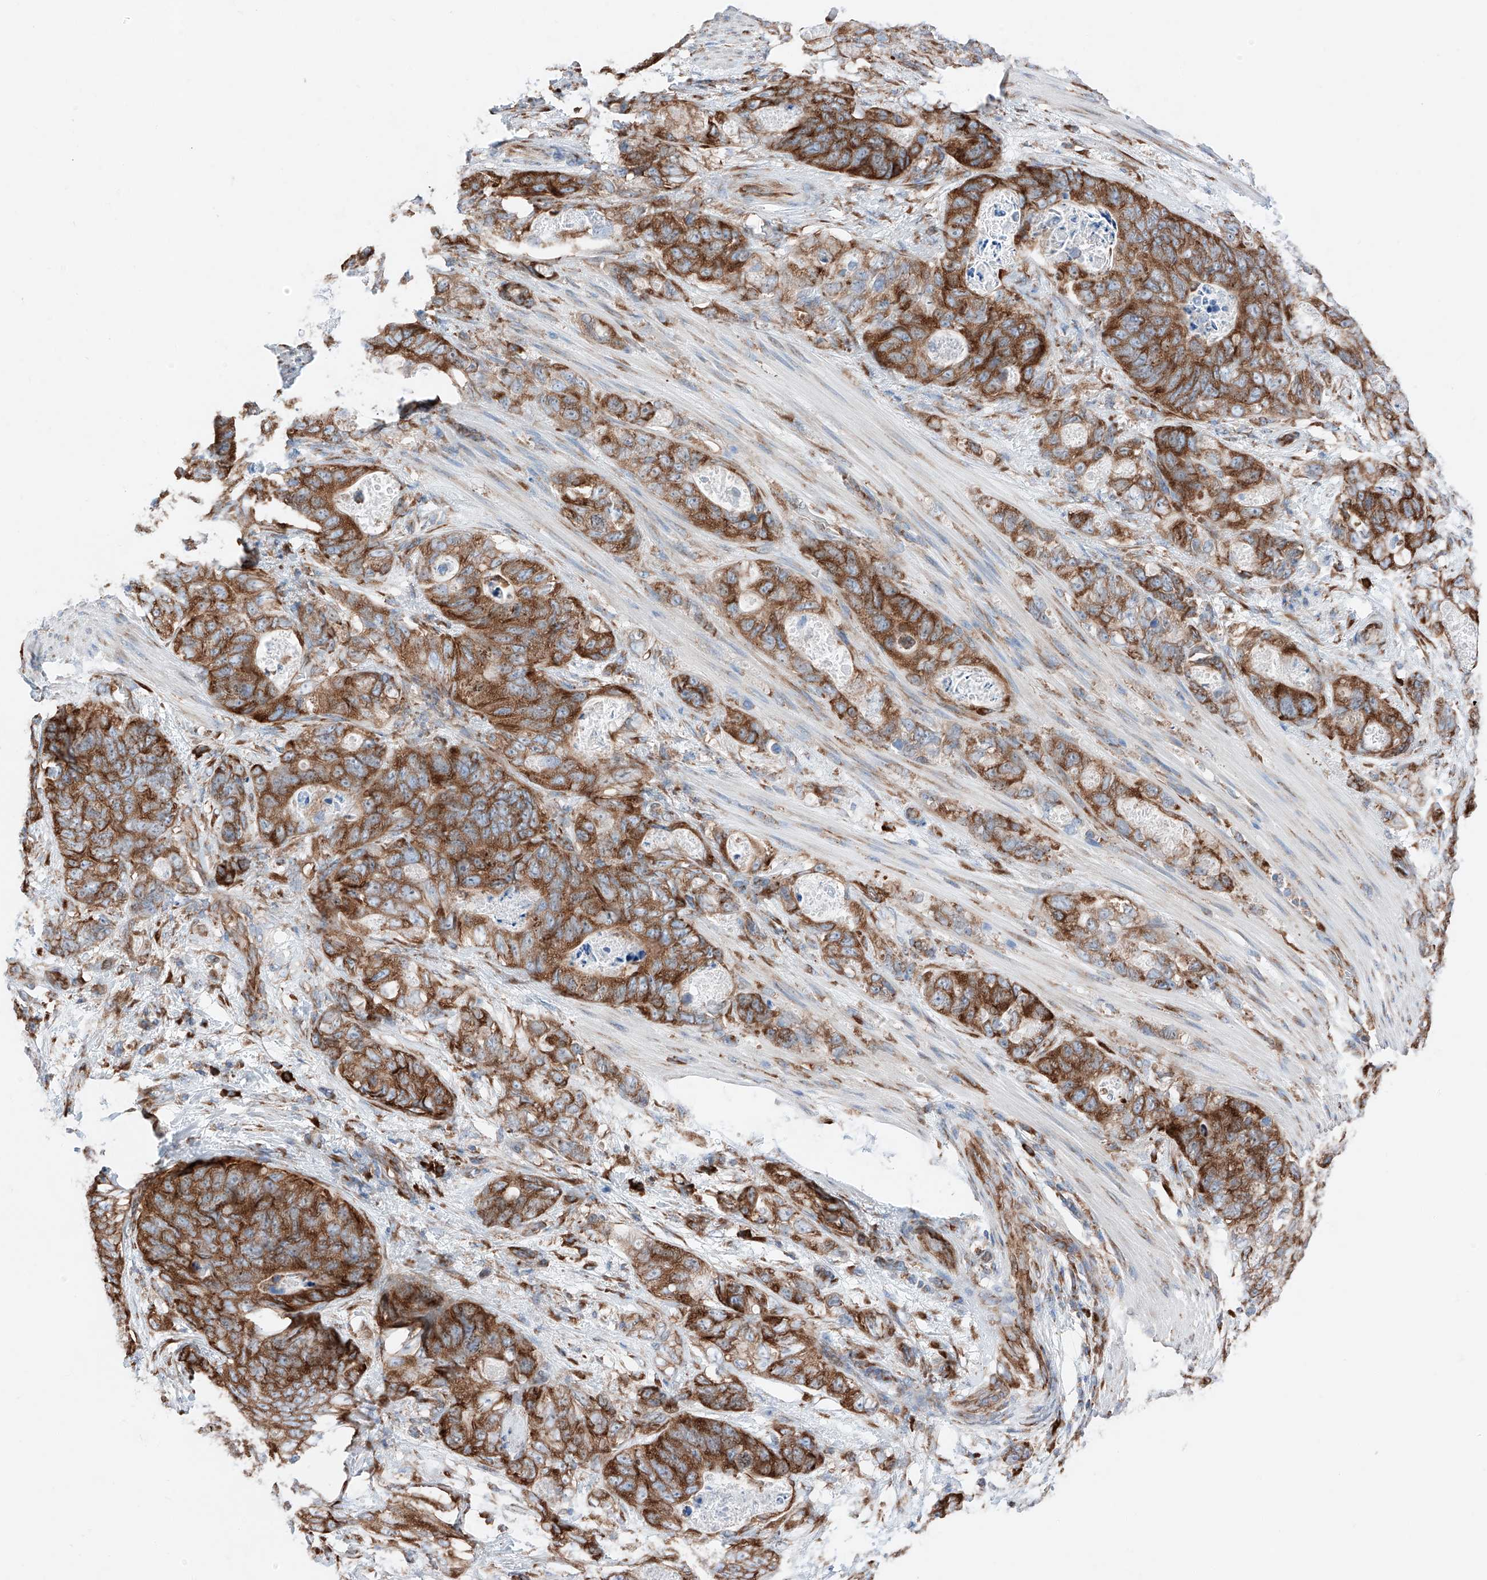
{"staining": {"intensity": "strong", "quantity": ">75%", "location": "cytoplasmic/membranous"}, "tissue": "stomach cancer", "cell_type": "Tumor cells", "image_type": "cancer", "snomed": [{"axis": "morphology", "description": "Normal tissue, NOS"}, {"axis": "morphology", "description": "Adenocarcinoma, NOS"}, {"axis": "topography", "description": "Stomach"}], "caption": "Immunohistochemical staining of human stomach cancer exhibits strong cytoplasmic/membranous protein expression in approximately >75% of tumor cells.", "gene": "CRELD1", "patient": {"sex": "female", "age": 89}}